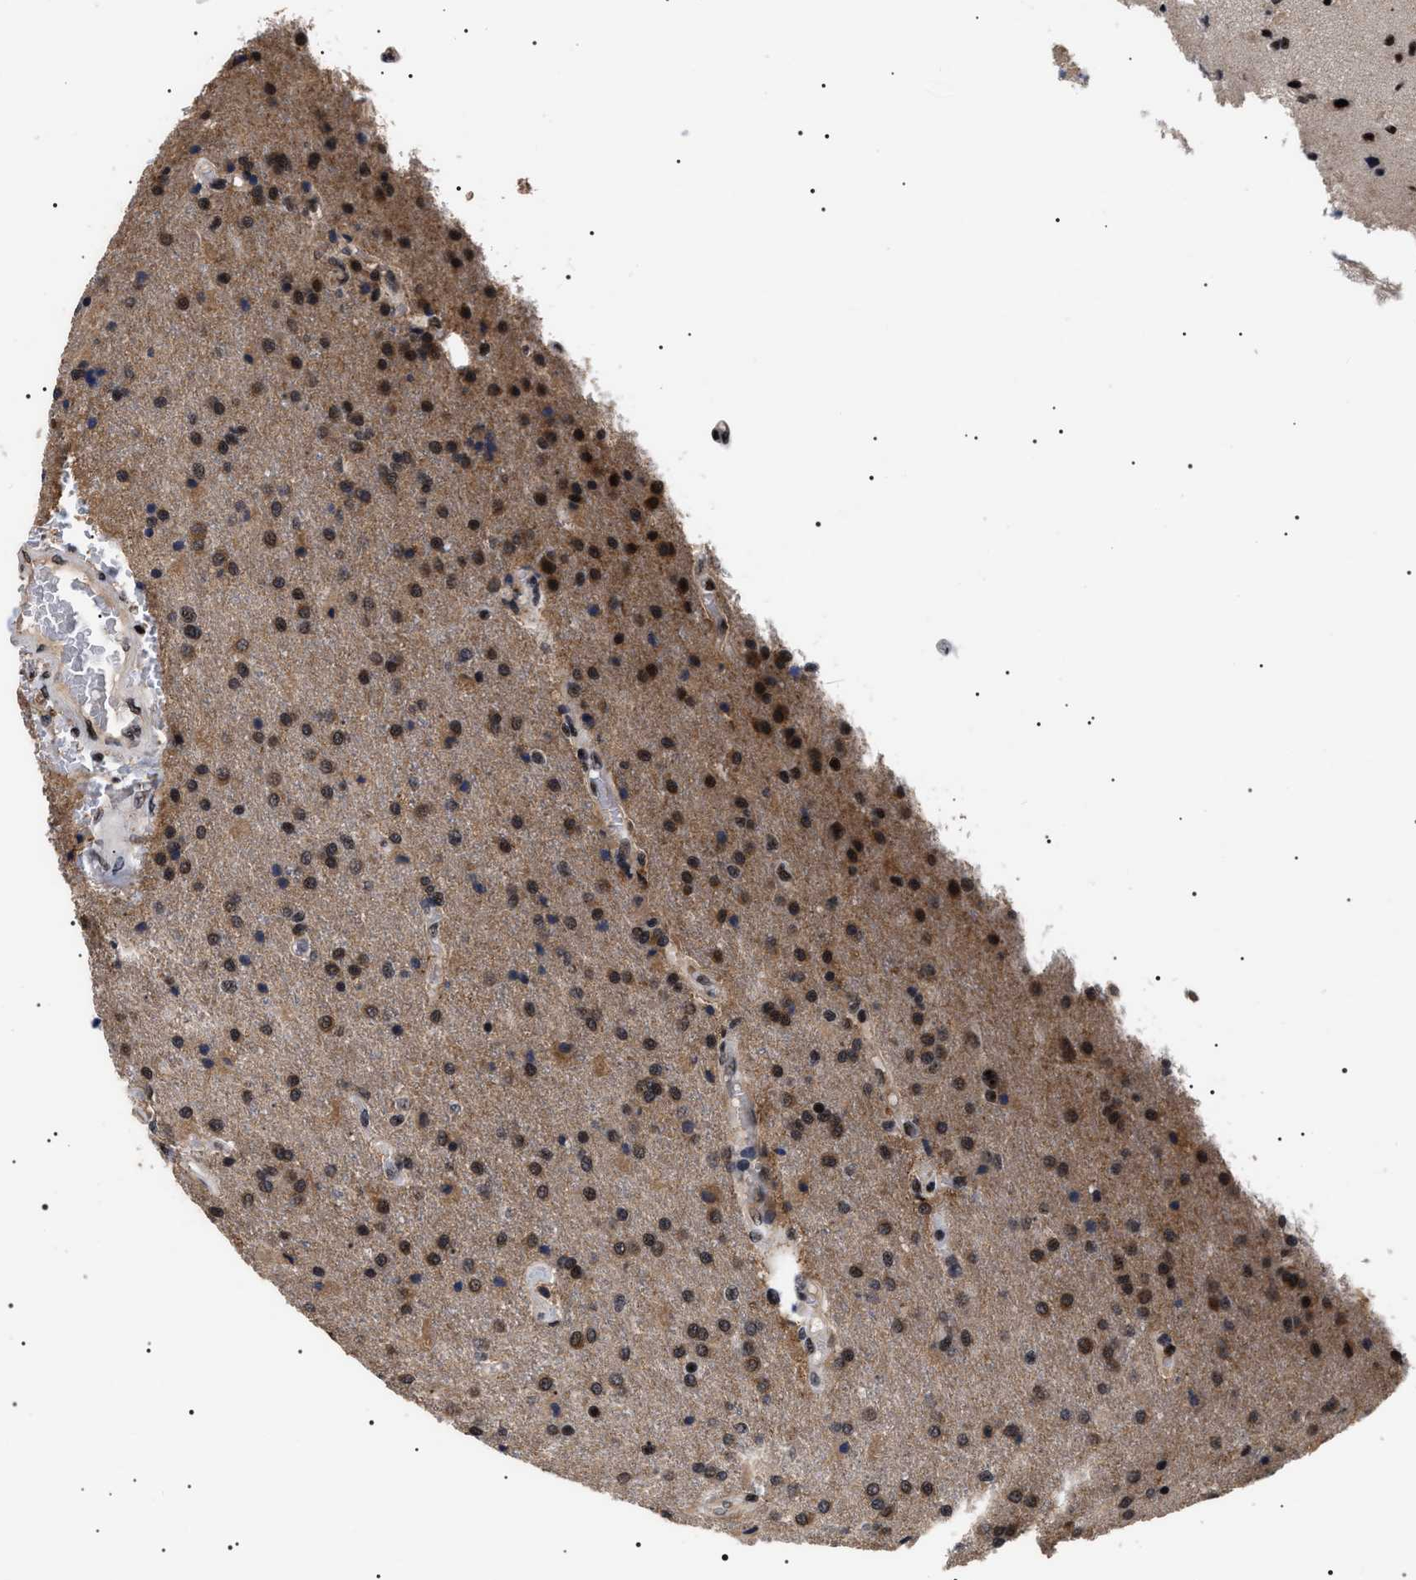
{"staining": {"intensity": "strong", "quantity": ">75%", "location": "cytoplasmic/membranous,nuclear"}, "tissue": "glioma", "cell_type": "Tumor cells", "image_type": "cancer", "snomed": [{"axis": "morphology", "description": "Glioma, malignant, High grade"}, {"axis": "topography", "description": "Brain"}], "caption": "Immunohistochemistry (DAB) staining of human malignant glioma (high-grade) shows strong cytoplasmic/membranous and nuclear protein expression in about >75% of tumor cells.", "gene": "CAAP1", "patient": {"sex": "male", "age": 72}}